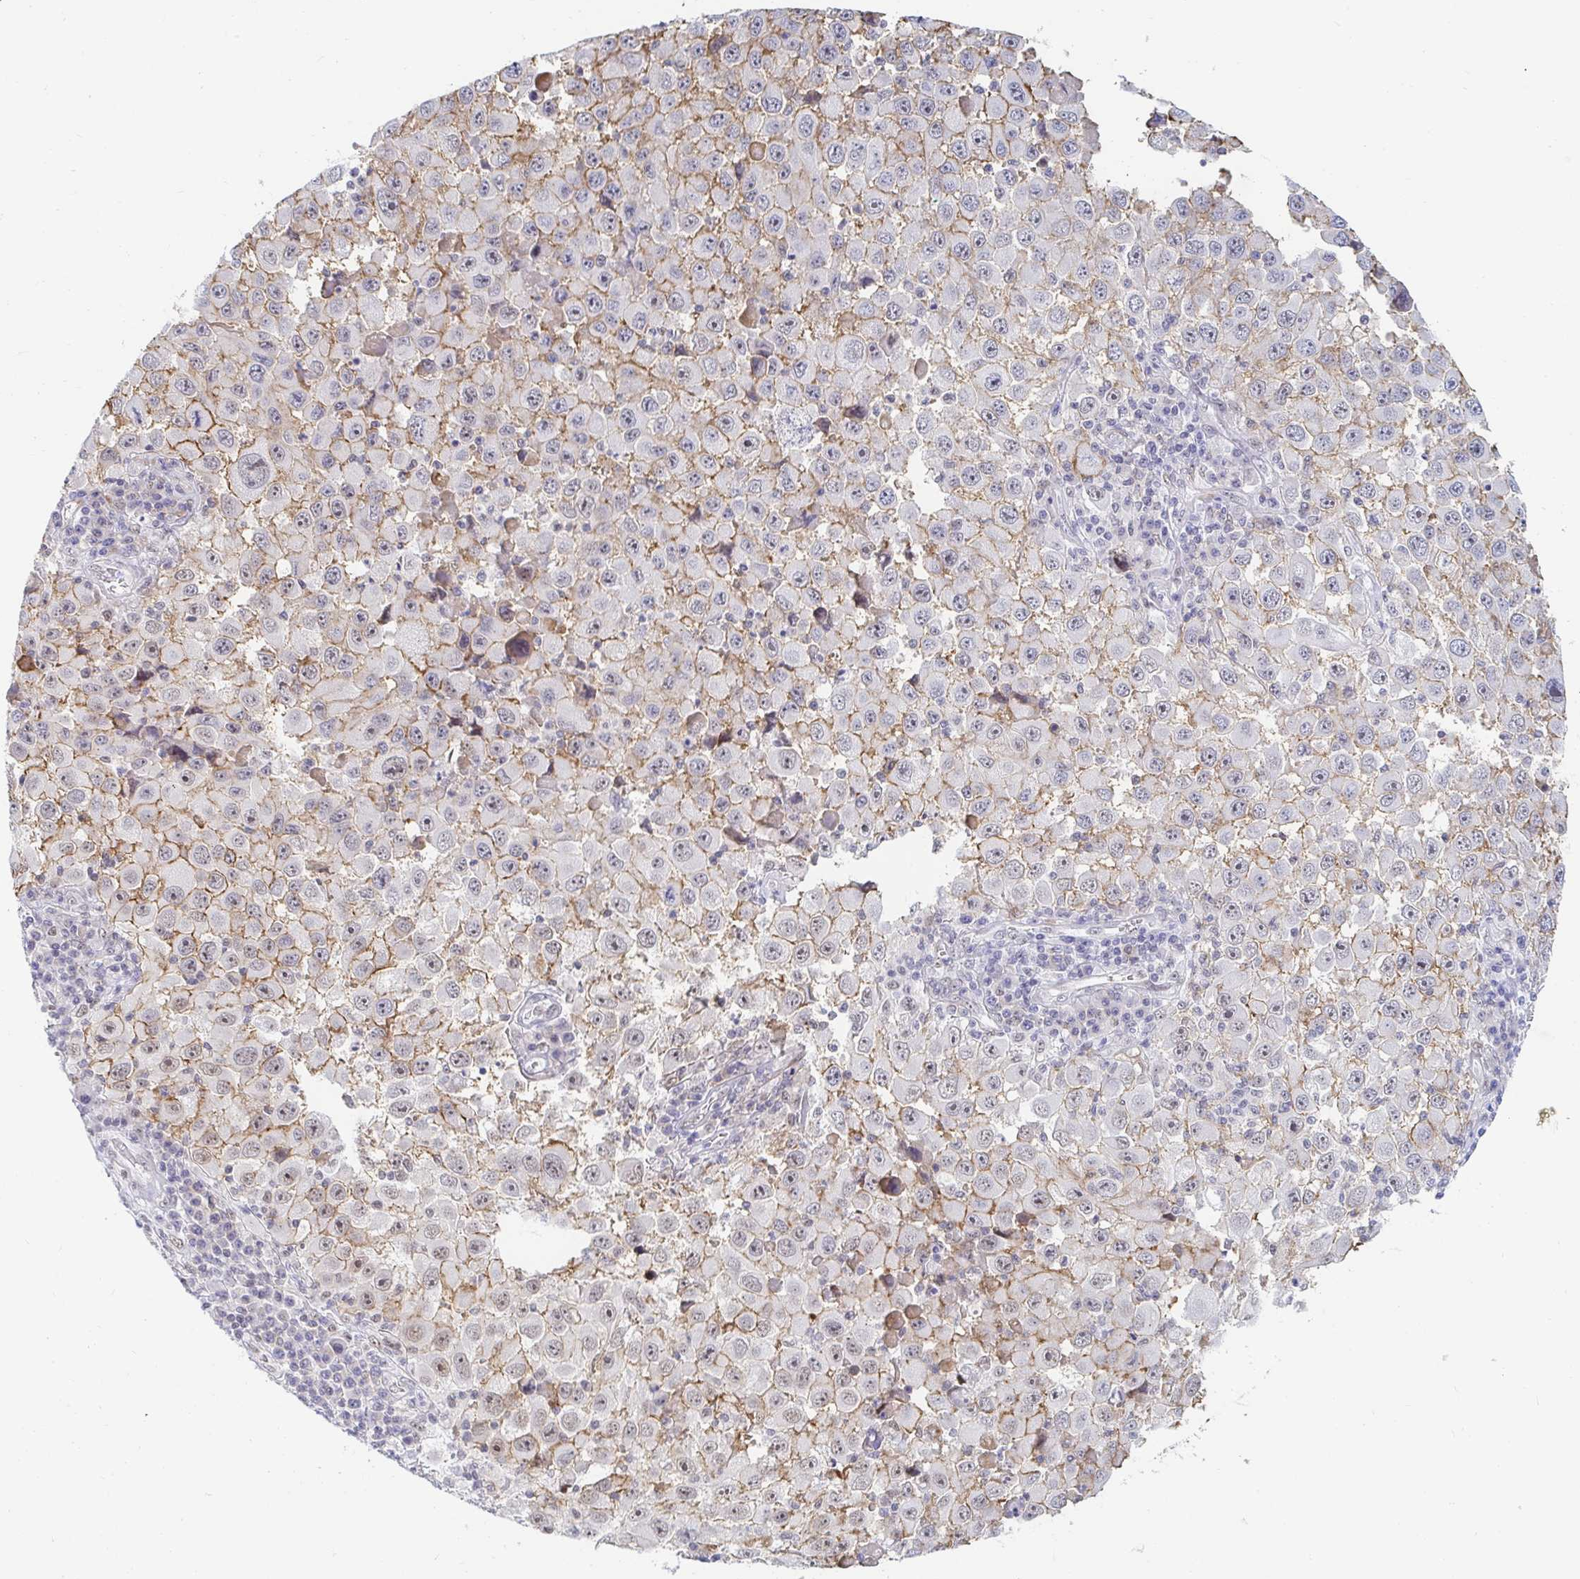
{"staining": {"intensity": "moderate", "quantity": "<25%", "location": "cytoplasmic/membranous"}, "tissue": "melanoma", "cell_type": "Tumor cells", "image_type": "cancer", "snomed": [{"axis": "morphology", "description": "Malignant melanoma, Metastatic site"}, {"axis": "topography", "description": "Lymph node"}], "caption": "The micrograph reveals staining of melanoma, revealing moderate cytoplasmic/membranous protein expression (brown color) within tumor cells.", "gene": "COL28A1", "patient": {"sex": "female", "age": 67}}